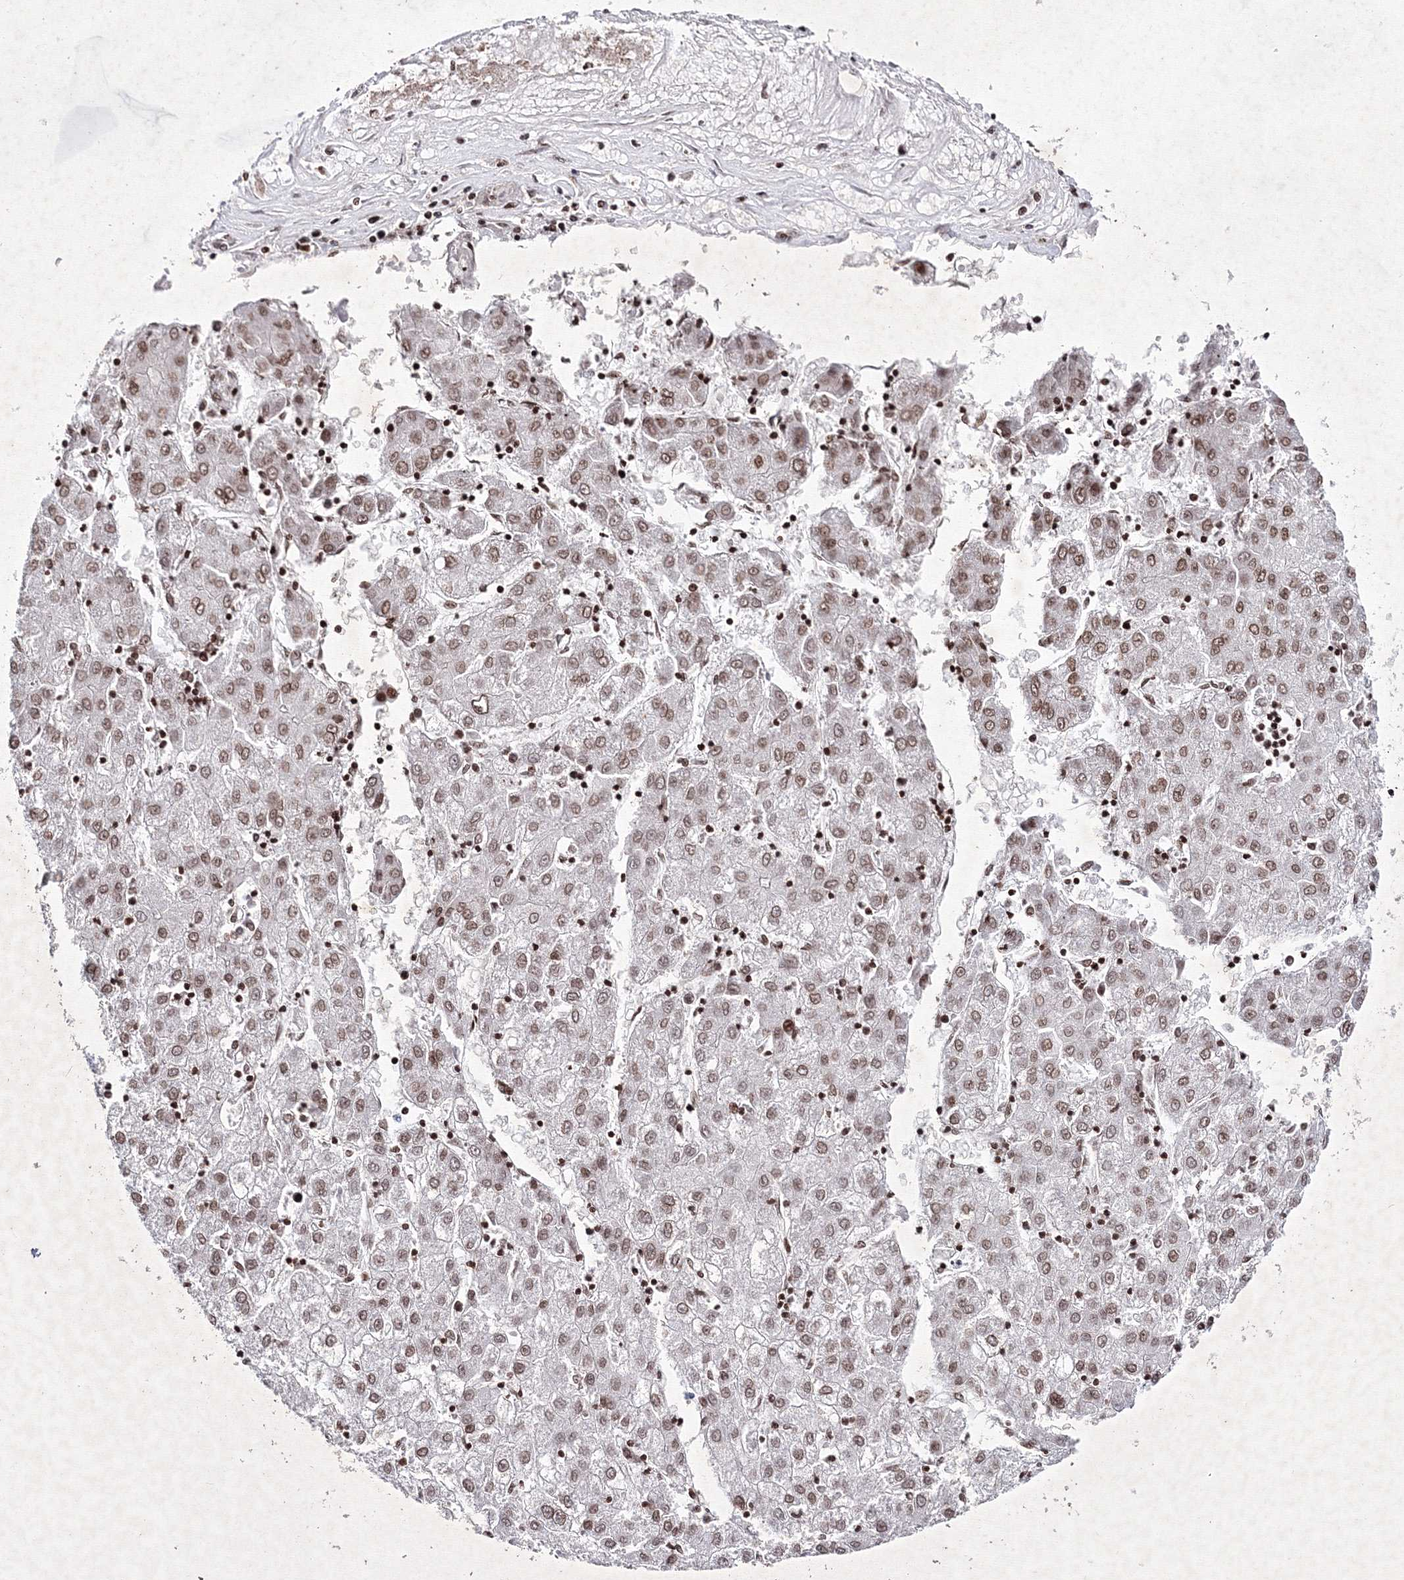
{"staining": {"intensity": "weak", "quantity": "25%-75%", "location": "nuclear"}, "tissue": "liver cancer", "cell_type": "Tumor cells", "image_type": "cancer", "snomed": [{"axis": "morphology", "description": "Carcinoma, Hepatocellular, NOS"}, {"axis": "topography", "description": "Liver"}], "caption": "An immunohistochemistry image of tumor tissue is shown. Protein staining in brown labels weak nuclear positivity in liver cancer within tumor cells.", "gene": "SMIM29", "patient": {"sex": "male", "age": 72}}